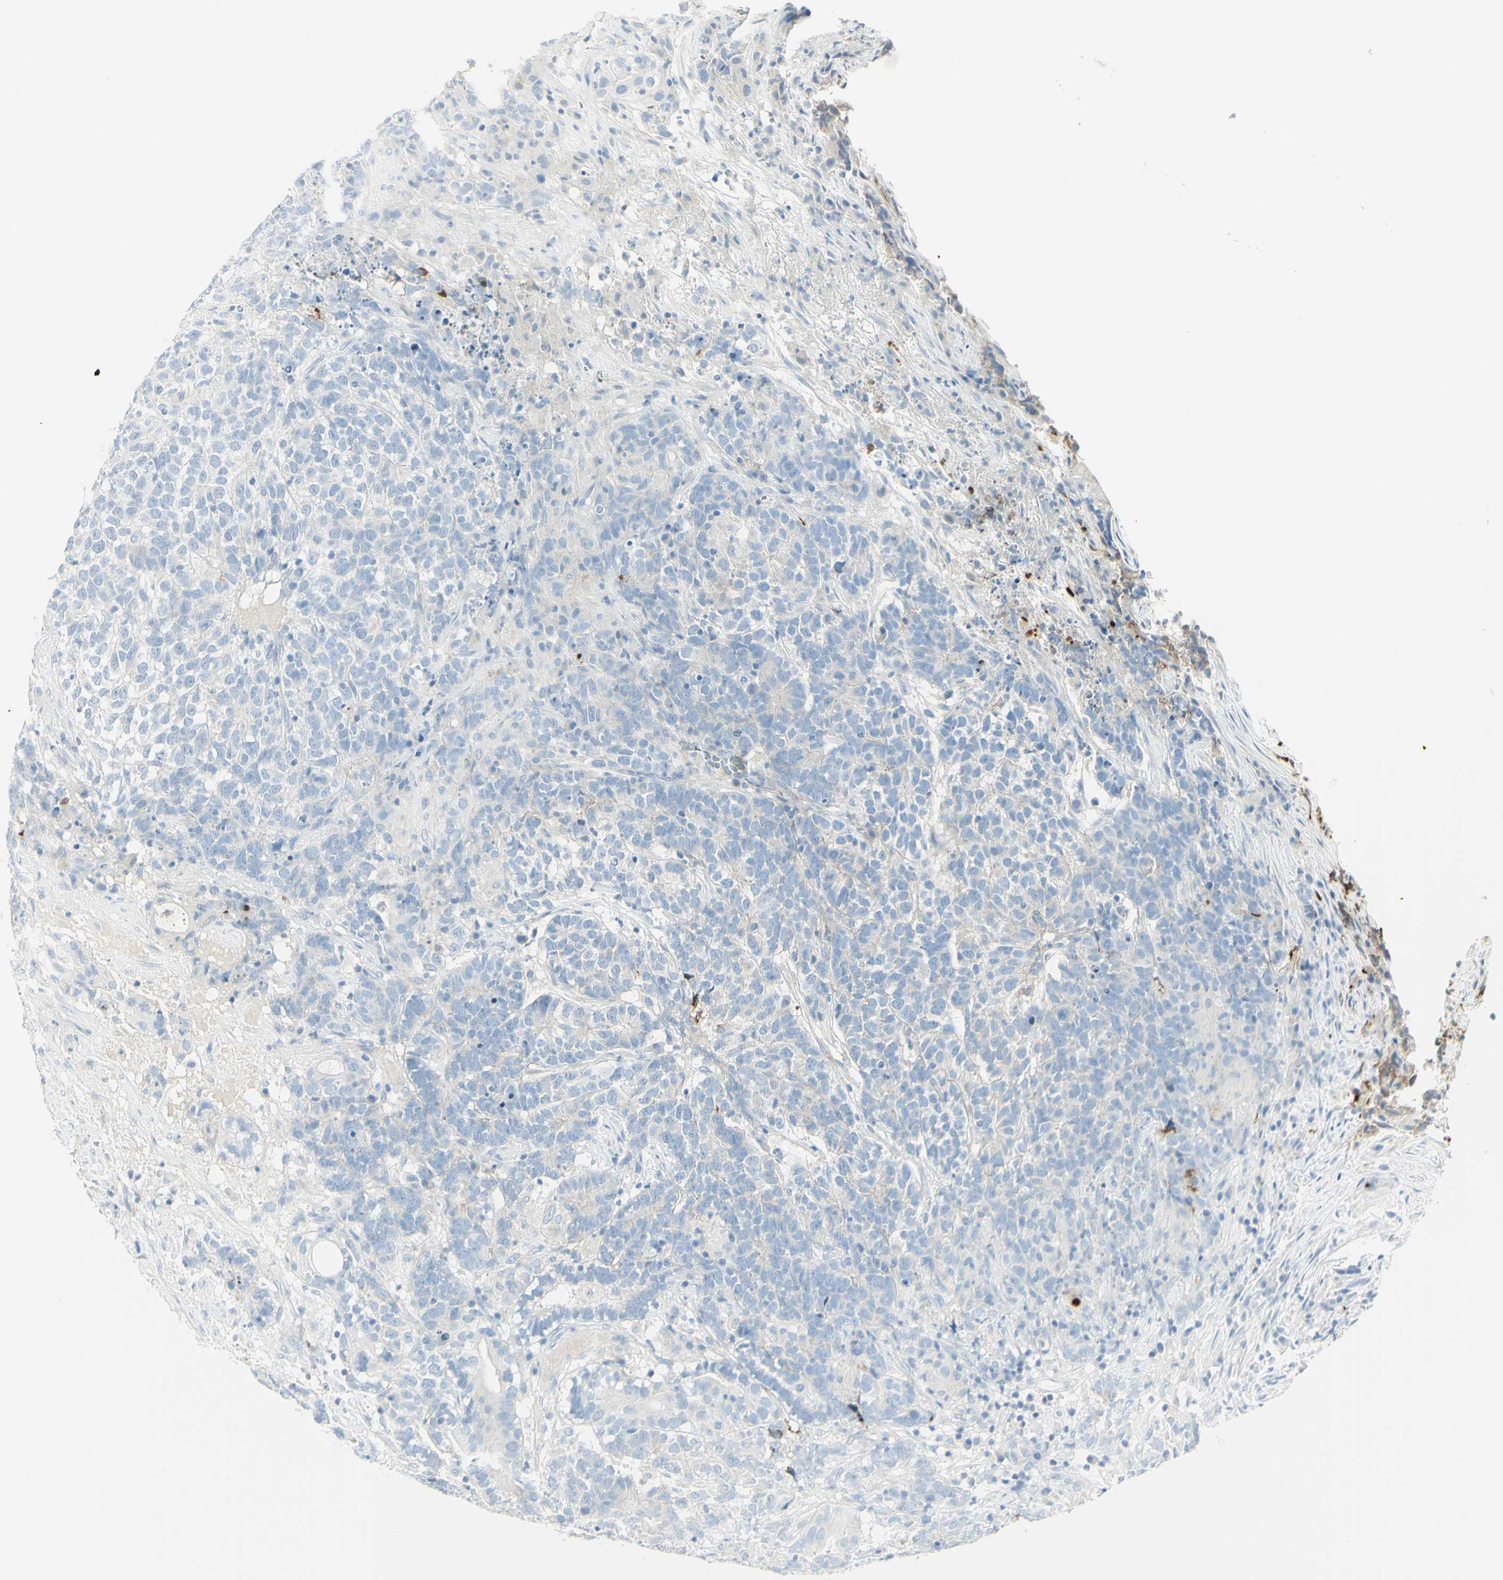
{"staining": {"intensity": "negative", "quantity": "none", "location": "none"}, "tissue": "testis cancer", "cell_type": "Tumor cells", "image_type": "cancer", "snomed": [{"axis": "morphology", "description": "Carcinoma, Embryonal, NOS"}, {"axis": "topography", "description": "Testis"}], "caption": "Tumor cells show no significant protein positivity in testis embryonal carcinoma.", "gene": "MDK", "patient": {"sex": "male", "age": 26}}